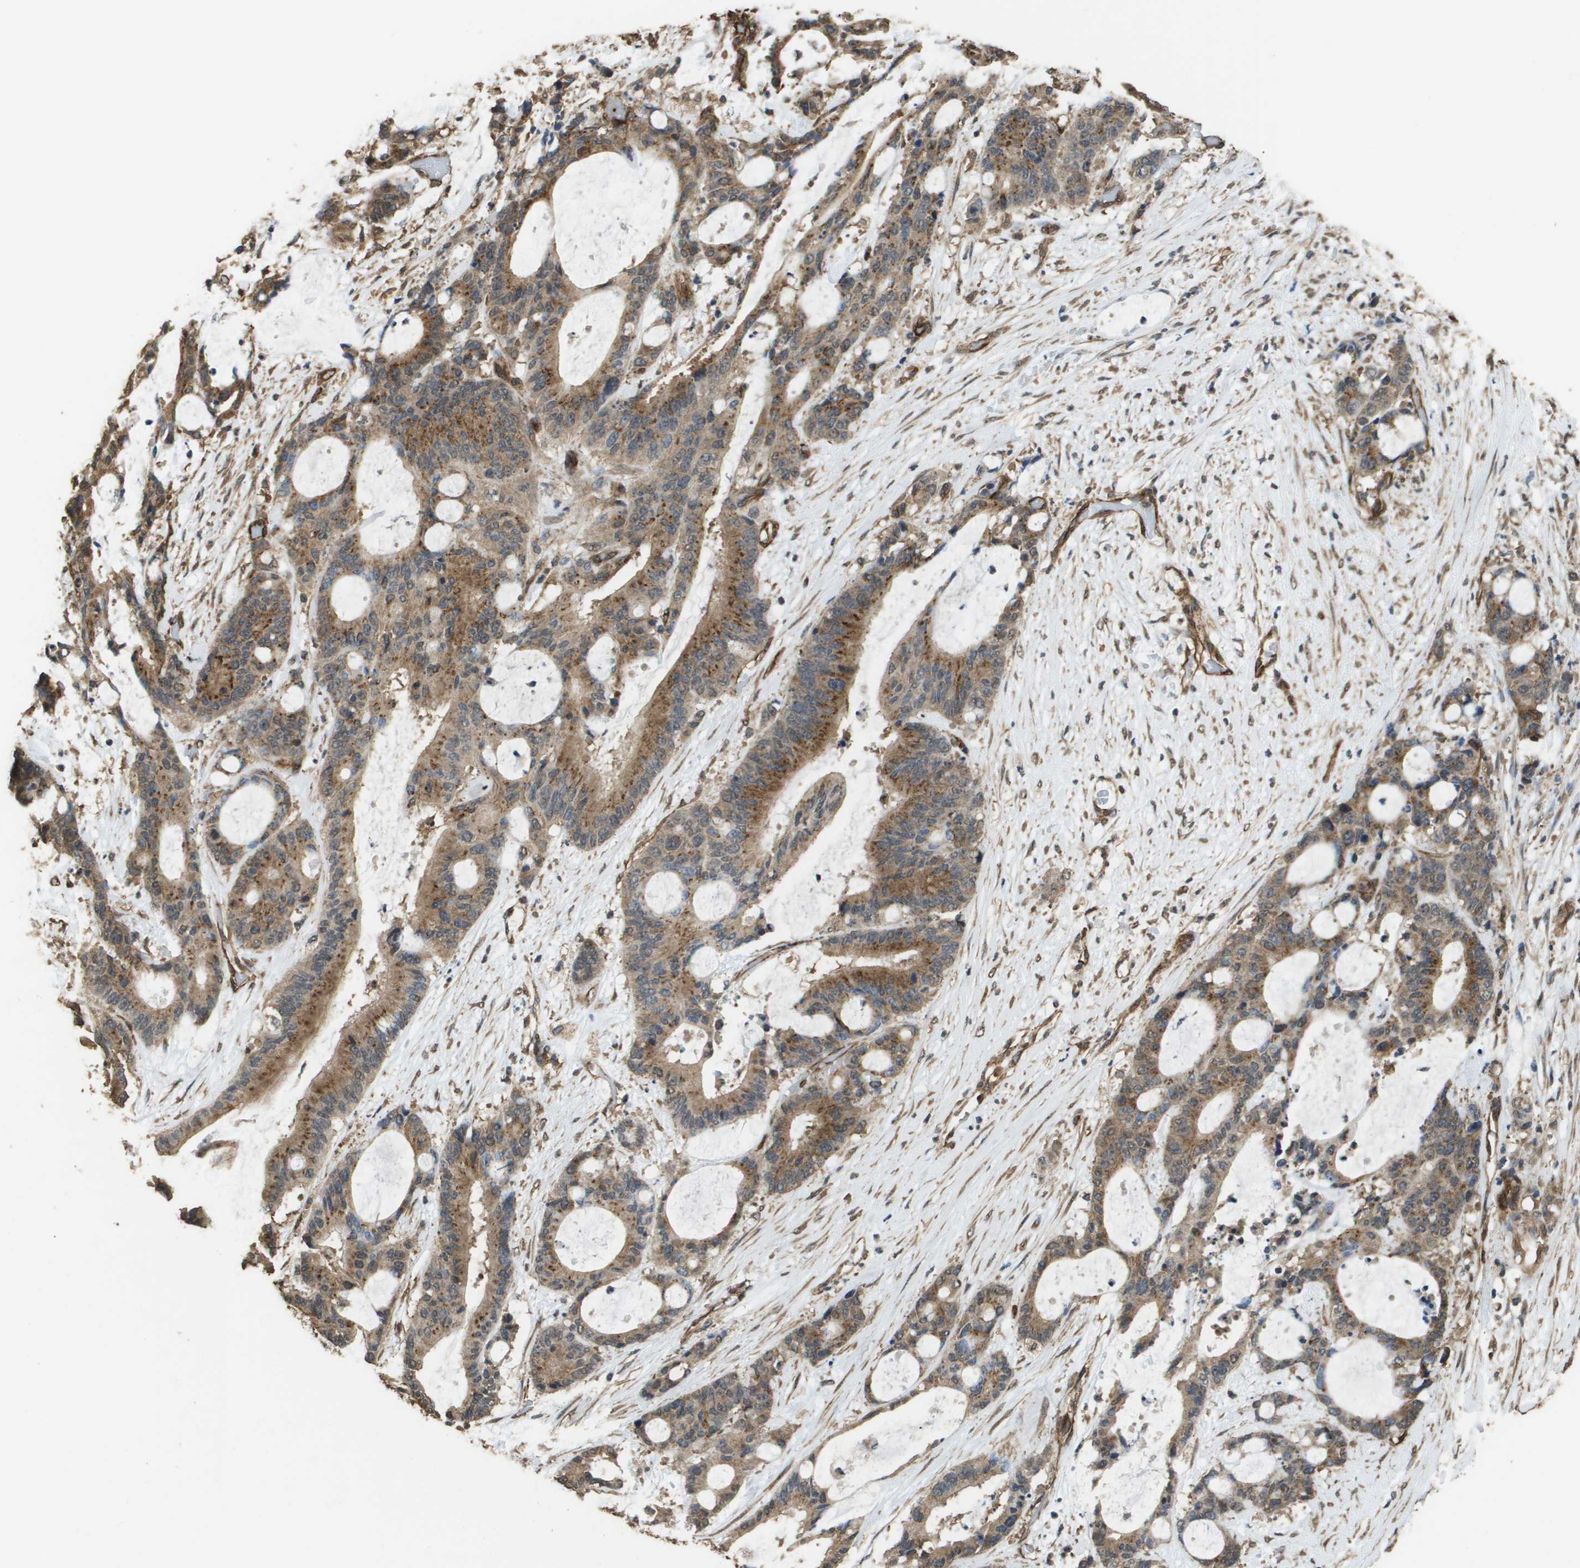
{"staining": {"intensity": "moderate", "quantity": ">75%", "location": "cytoplasmic/membranous"}, "tissue": "liver cancer", "cell_type": "Tumor cells", "image_type": "cancer", "snomed": [{"axis": "morphology", "description": "Cholangiocarcinoma"}, {"axis": "topography", "description": "Liver"}], "caption": "Liver cholangiocarcinoma tissue shows moderate cytoplasmic/membranous expression in about >75% of tumor cells, visualized by immunohistochemistry. The staining is performed using DAB brown chromogen to label protein expression. The nuclei are counter-stained blue using hematoxylin.", "gene": "AAMP", "patient": {"sex": "female", "age": 73}}